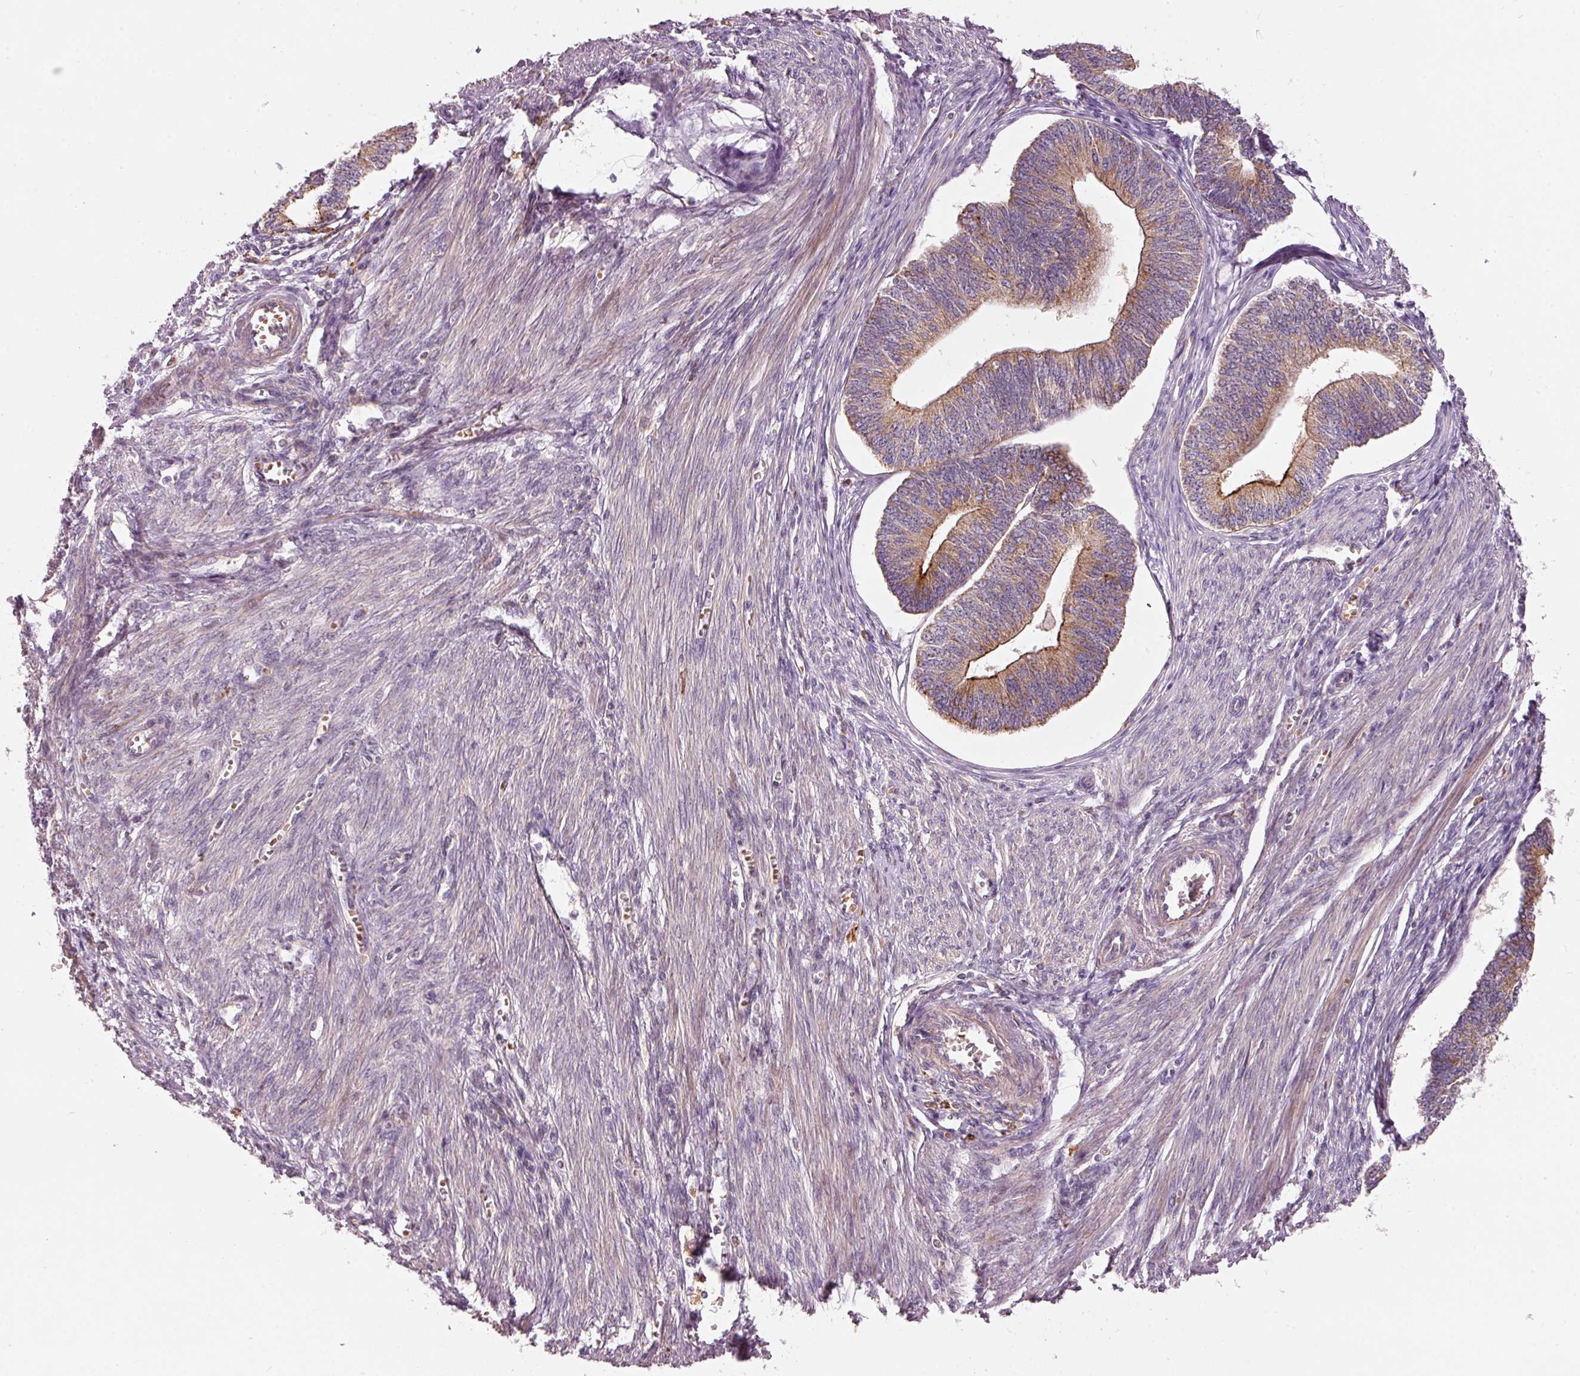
{"staining": {"intensity": "moderate", "quantity": "<25%", "location": "cytoplasmic/membranous"}, "tissue": "endometrial cancer", "cell_type": "Tumor cells", "image_type": "cancer", "snomed": [{"axis": "morphology", "description": "Adenocarcinoma, NOS"}, {"axis": "topography", "description": "Endometrium"}], "caption": "The image shows immunohistochemical staining of endometrial cancer. There is moderate cytoplasmic/membranous staining is appreciated in approximately <25% of tumor cells.", "gene": "KLHL21", "patient": {"sex": "female", "age": 68}}